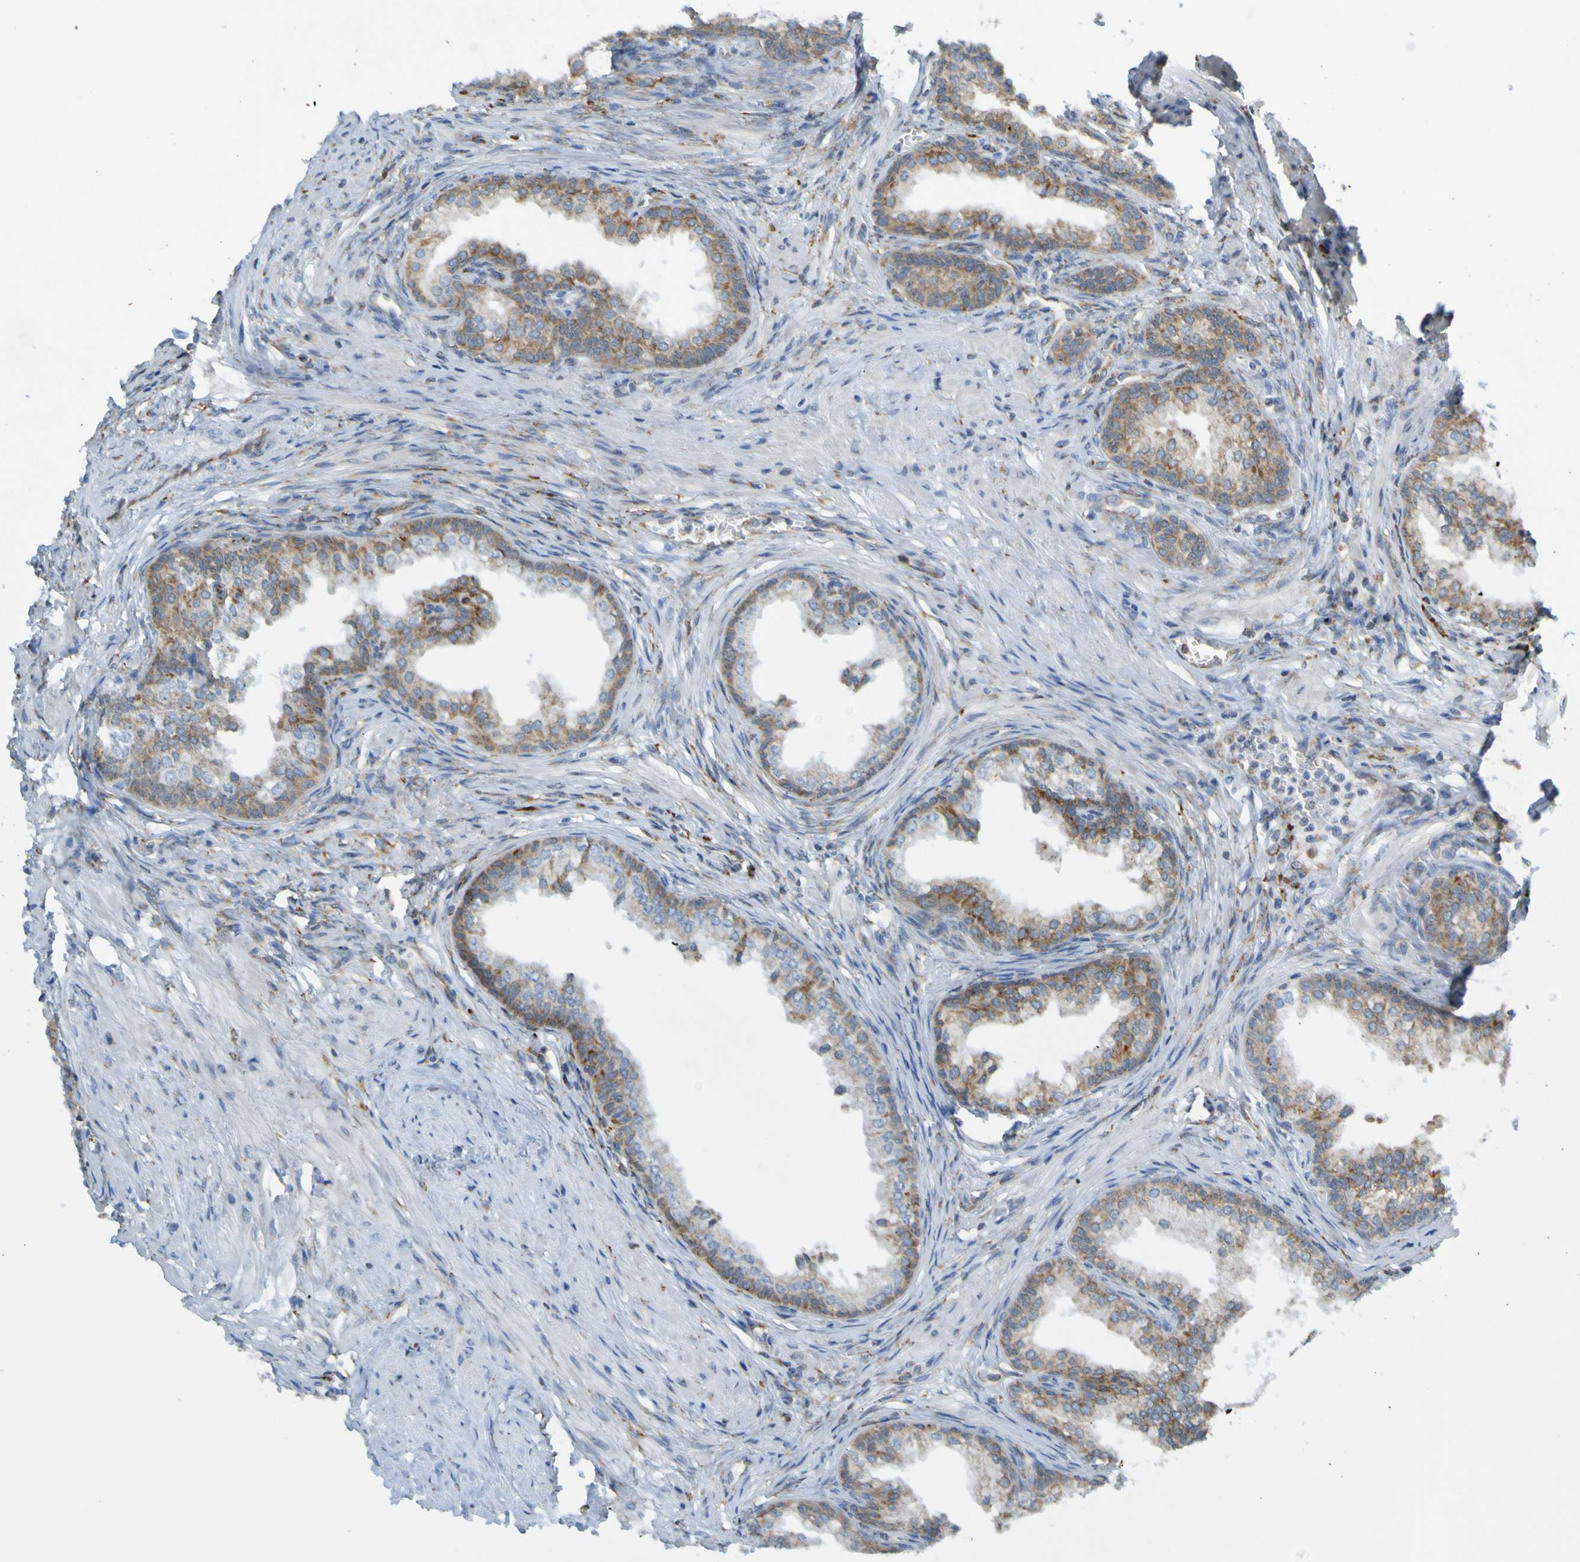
{"staining": {"intensity": "weak", "quantity": ">75%", "location": "cytoplasmic/membranous"}, "tissue": "prostate", "cell_type": "Glandular cells", "image_type": "normal", "snomed": [{"axis": "morphology", "description": "Normal tissue, NOS"}, {"axis": "morphology", "description": "Urothelial carcinoma, Low grade"}, {"axis": "topography", "description": "Urinary bladder"}, {"axis": "topography", "description": "Prostate"}], "caption": "This is a histology image of IHC staining of unremarkable prostate, which shows weak staining in the cytoplasmic/membranous of glandular cells.", "gene": "SSR1", "patient": {"sex": "male", "age": 60}}